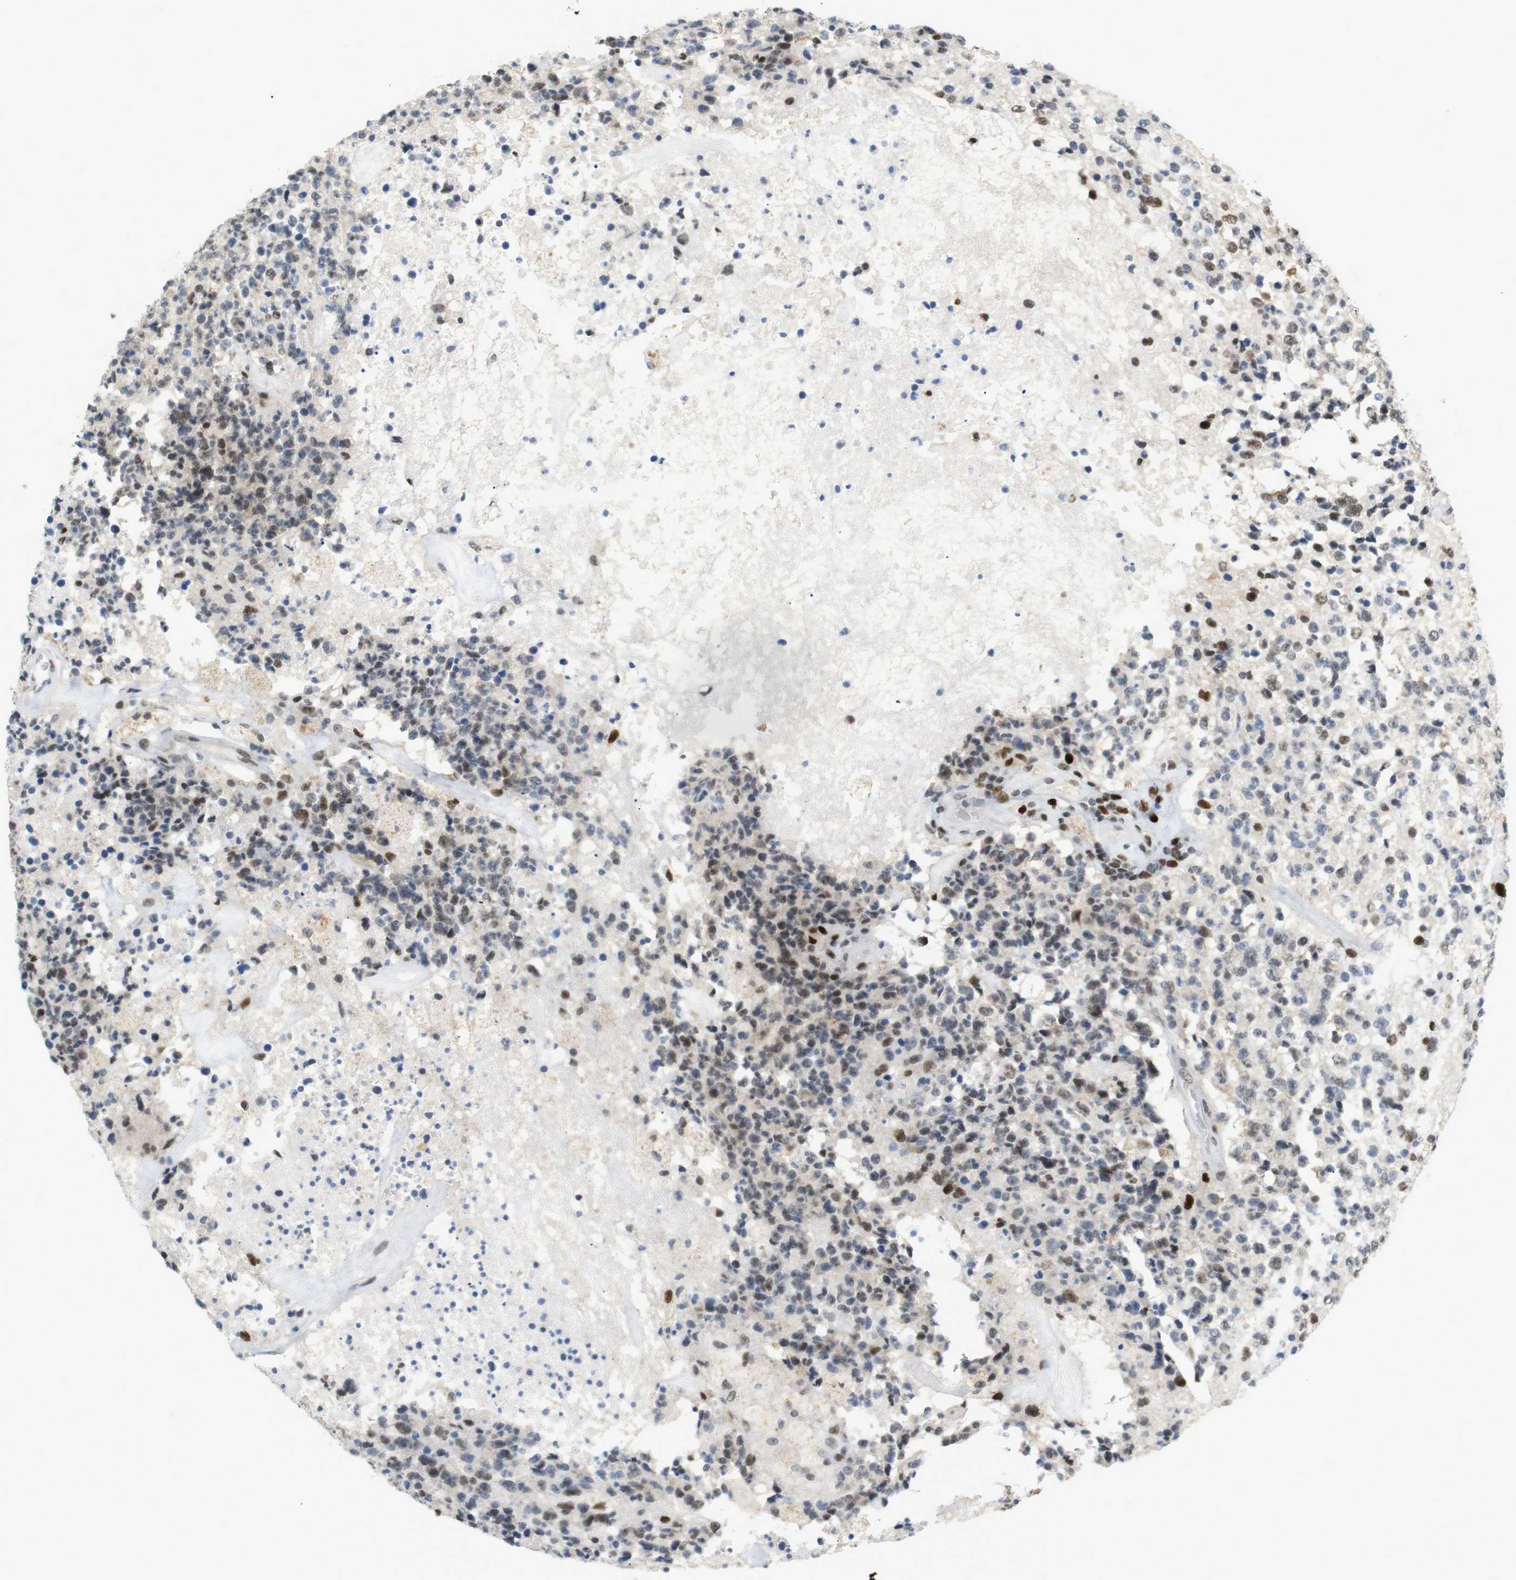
{"staining": {"intensity": "moderate", "quantity": "25%-75%", "location": "nuclear"}, "tissue": "glioma", "cell_type": "Tumor cells", "image_type": "cancer", "snomed": [{"axis": "morphology", "description": "Glioma, malignant, High grade"}, {"axis": "topography", "description": "pancreas cauda"}], "caption": "Immunohistochemistry image of neoplastic tissue: human malignant glioma (high-grade) stained using immunohistochemistry (IHC) displays medium levels of moderate protein expression localized specifically in the nuclear of tumor cells, appearing as a nuclear brown color.", "gene": "RIOX2", "patient": {"sex": "male", "age": 60}}